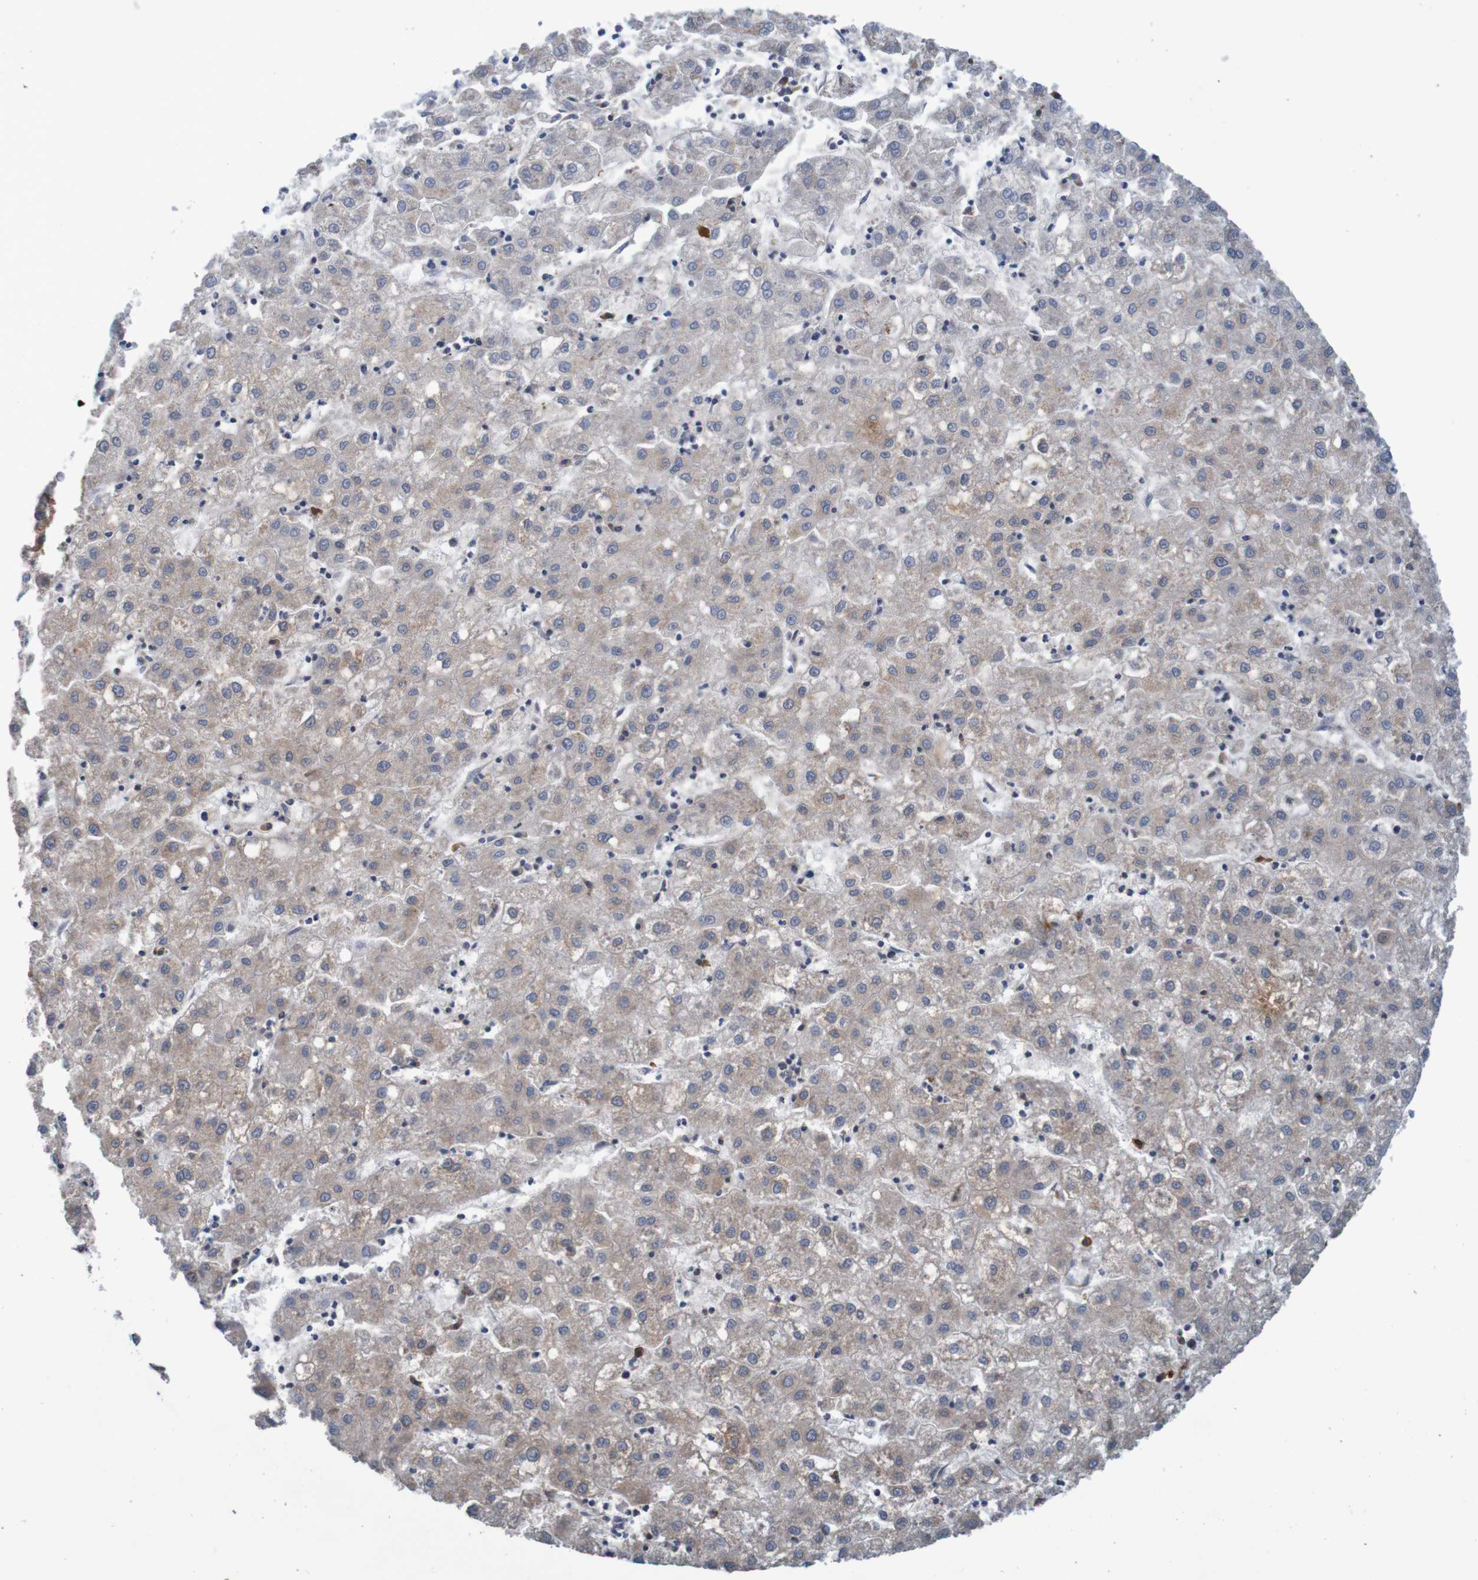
{"staining": {"intensity": "weak", "quantity": ">75%", "location": "cytoplasmic/membranous"}, "tissue": "liver cancer", "cell_type": "Tumor cells", "image_type": "cancer", "snomed": [{"axis": "morphology", "description": "Carcinoma, Hepatocellular, NOS"}, {"axis": "topography", "description": "Liver"}], "caption": "IHC staining of hepatocellular carcinoma (liver), which reveals low levels of weak cytoplasmic/membranous expression in approximately >75% of tumor cells indicating weak cytoplasmic/membranous protein staining. The staining was performed using DAB (3,3'-diaminobenzidine) (brown) for protein detection and nuclei were counterstained in hematoxylin (blue).", "gene": "CLDN18", "patient": {"sex": "male", "age": 72}}